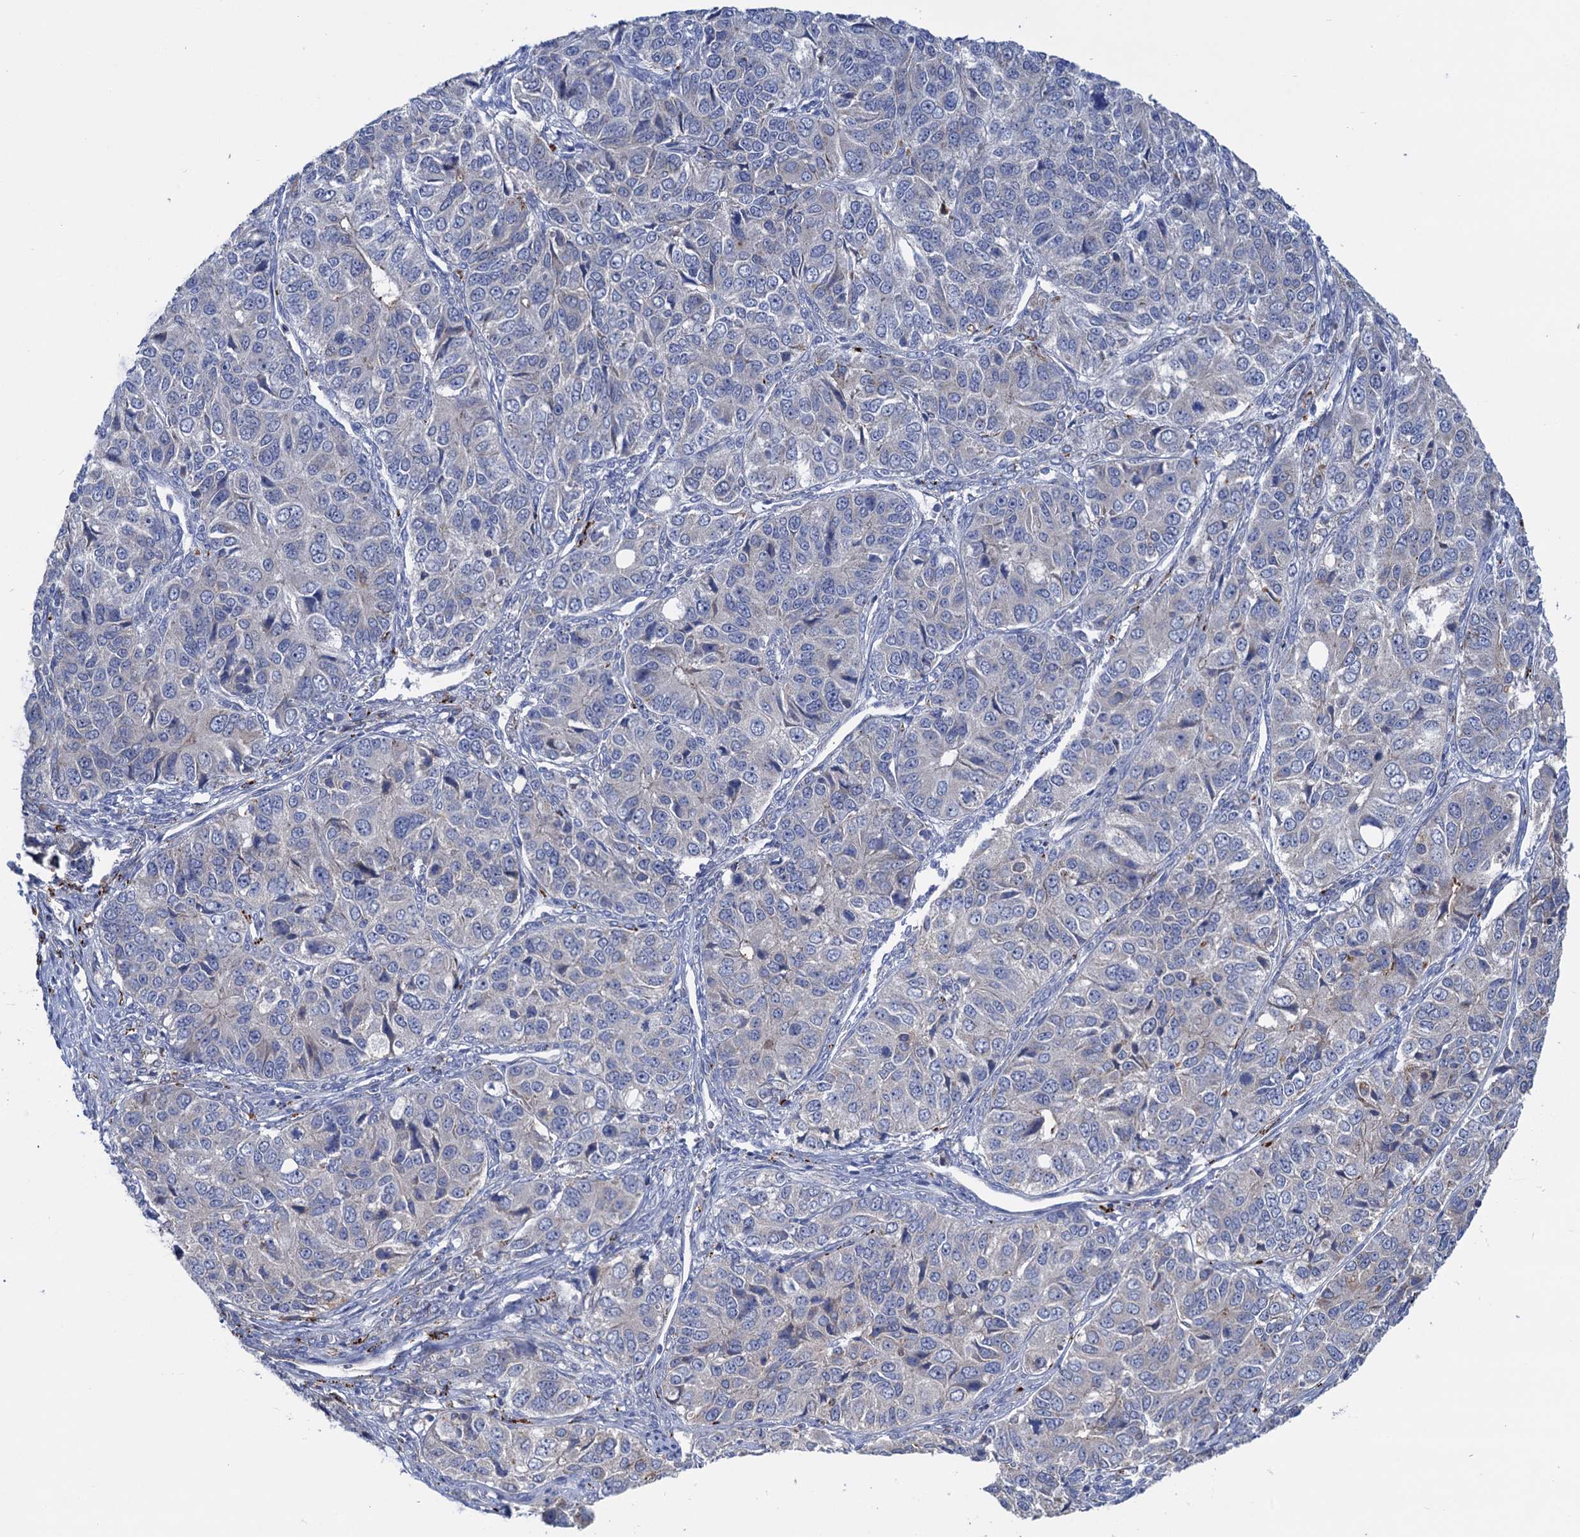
{"staining": {"intensity": "negative", "quantity": "none", "location": "none"}, "tissue": "ovarian cancer", "cell_type": "Tumor cells", "image_type": "cancer", "snomed": [{"axis": "morphology", "description": "Carcinoma, endometroid"}, {"axis": "topography", "description": "Ovary"}], "caption": "Ovarian cancer stained for a protein using IHC displays no expression tumor cells.", "gene": "ANKS3", "patient": {"sex": "female", "age": 51}}